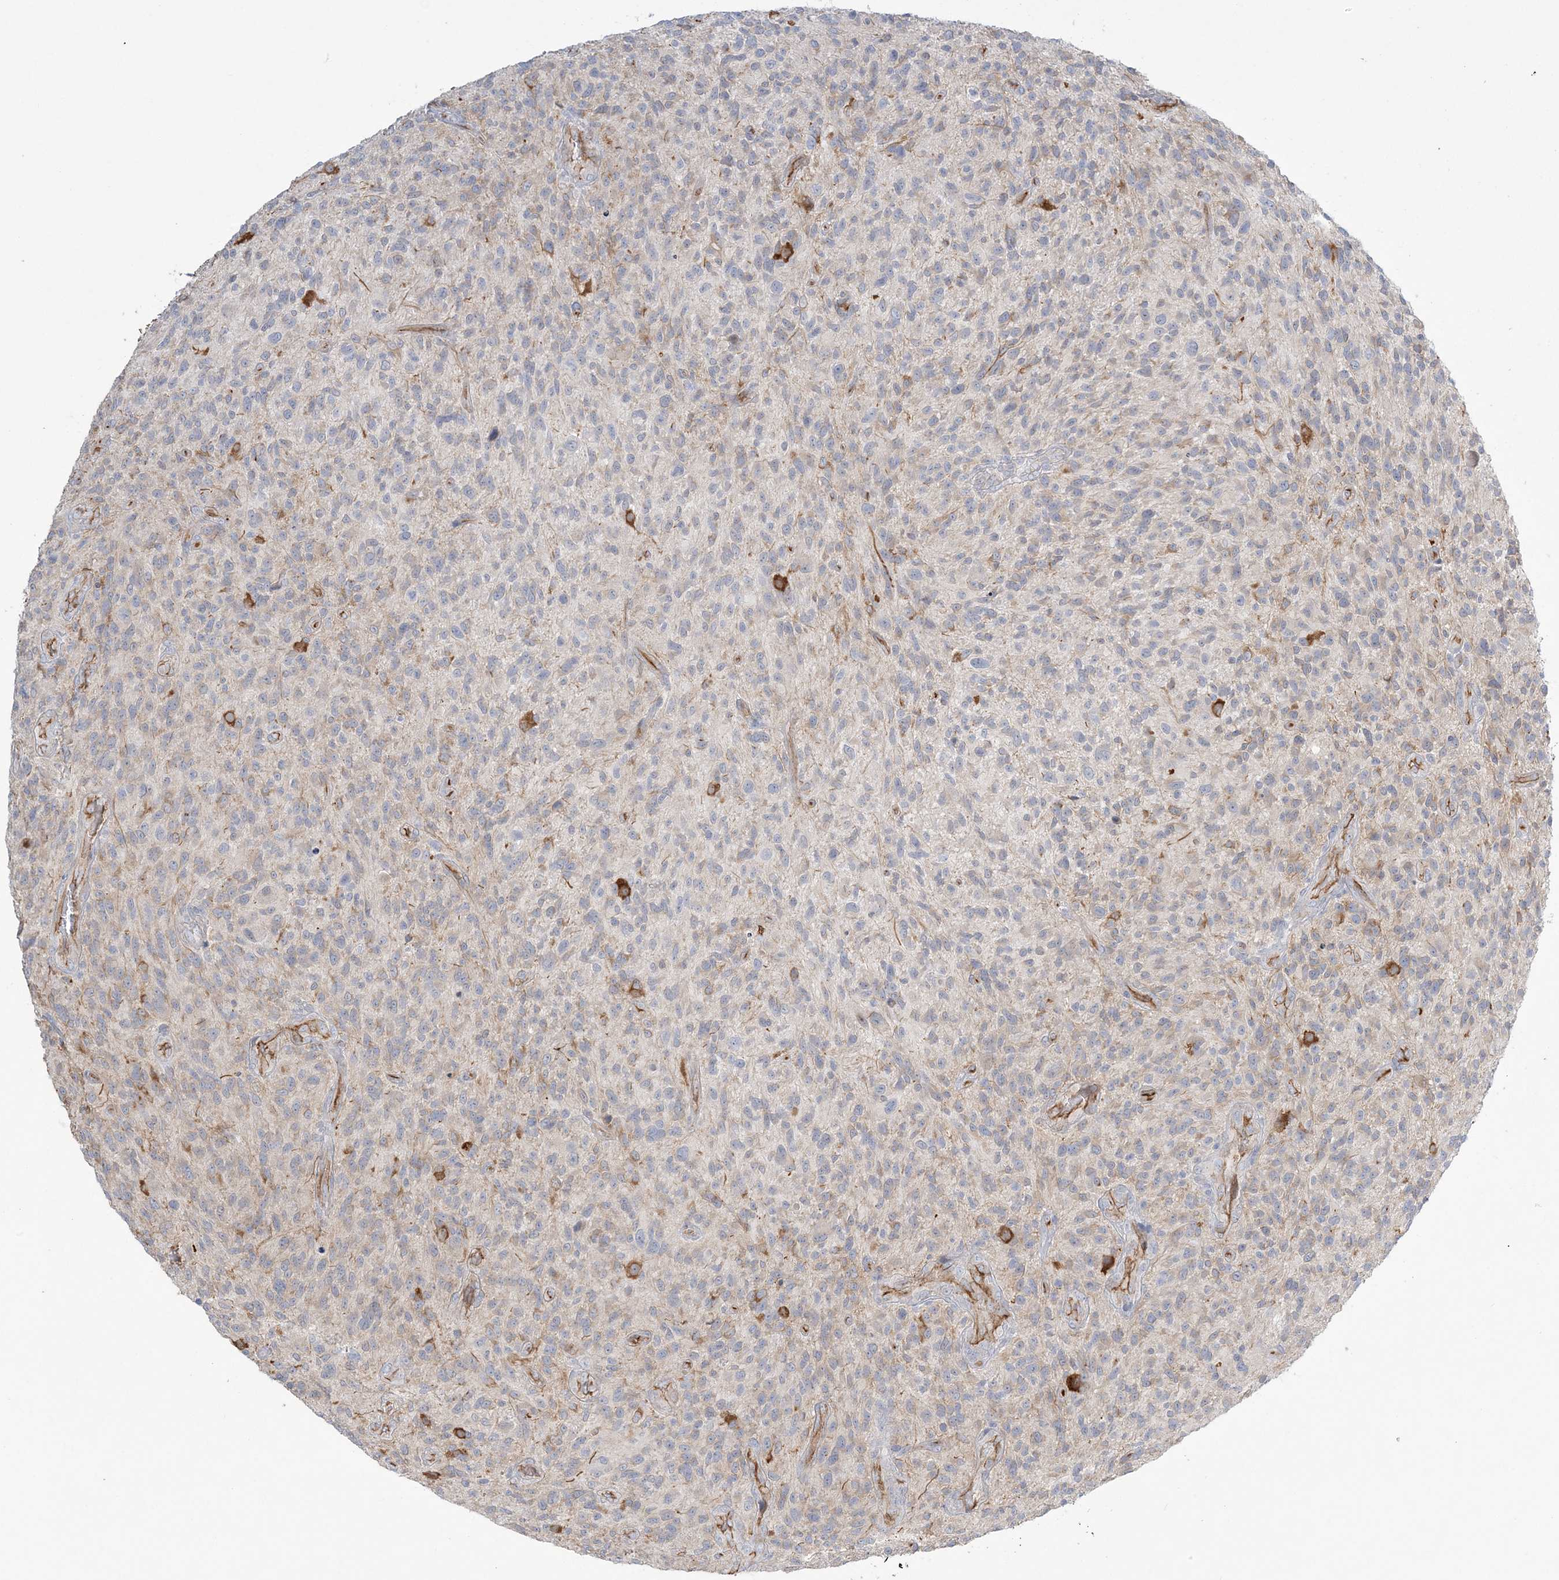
{"staining": {"intensity": "negative", "quantity": "none", "location": "none"}, "tissue": "glioma", "cell_type": "Tumor cells", "image_type": "cancer", "snomed": [{"axis": "morphology", "description": "Glioma, malignant, High grade"}, {"axis": "topography", "description": "Brain"}], "caption": "This is an IHC histopathology image of human glioma. There is no positivity in tumor cells.", "gene": "FARSB", "patient": {"sex": "male", "age": 47}}